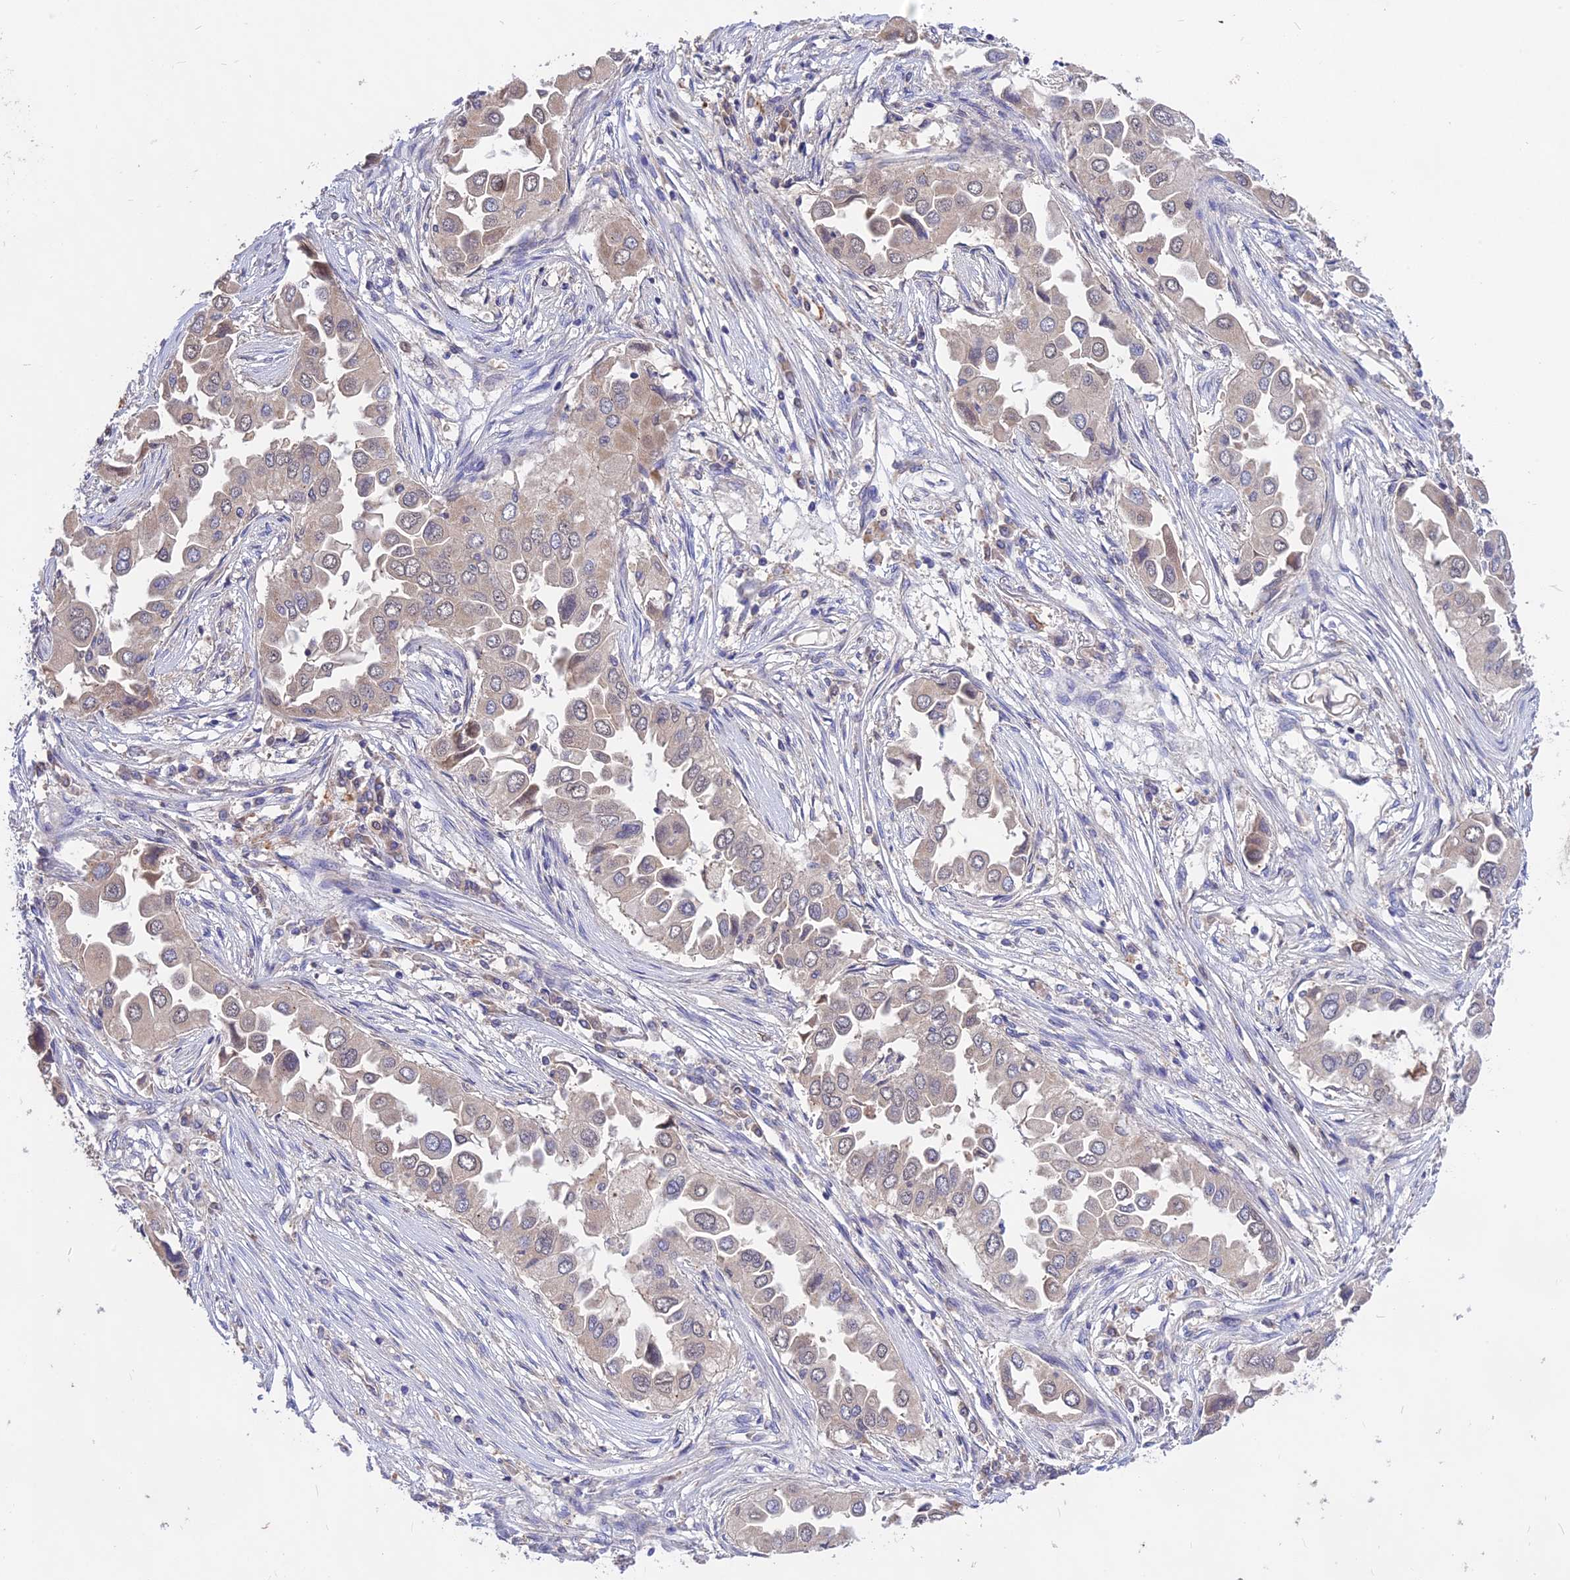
{"staining": {"intensity": "weak", "quantity": "<25%", "location": "cytoplasmic/membranous"}, "tissue": "lung cancer", "cell_type": "Tumor cells", "image_type": "cancer", "snomed": [{"axis": "morphology", "description": "Adenocarcinoma, NOS"}, {"axis": "topography", "description": "Lung"}], "caption": "High magnification brightfield microscopy of lung adenocarcinoma stained with DAB (brown) and counterstained with hematoxylin (blue): tumor cells show no significant expression.", "gene": "NUDT8", "patient": {"sex": "female", "age": 76}}